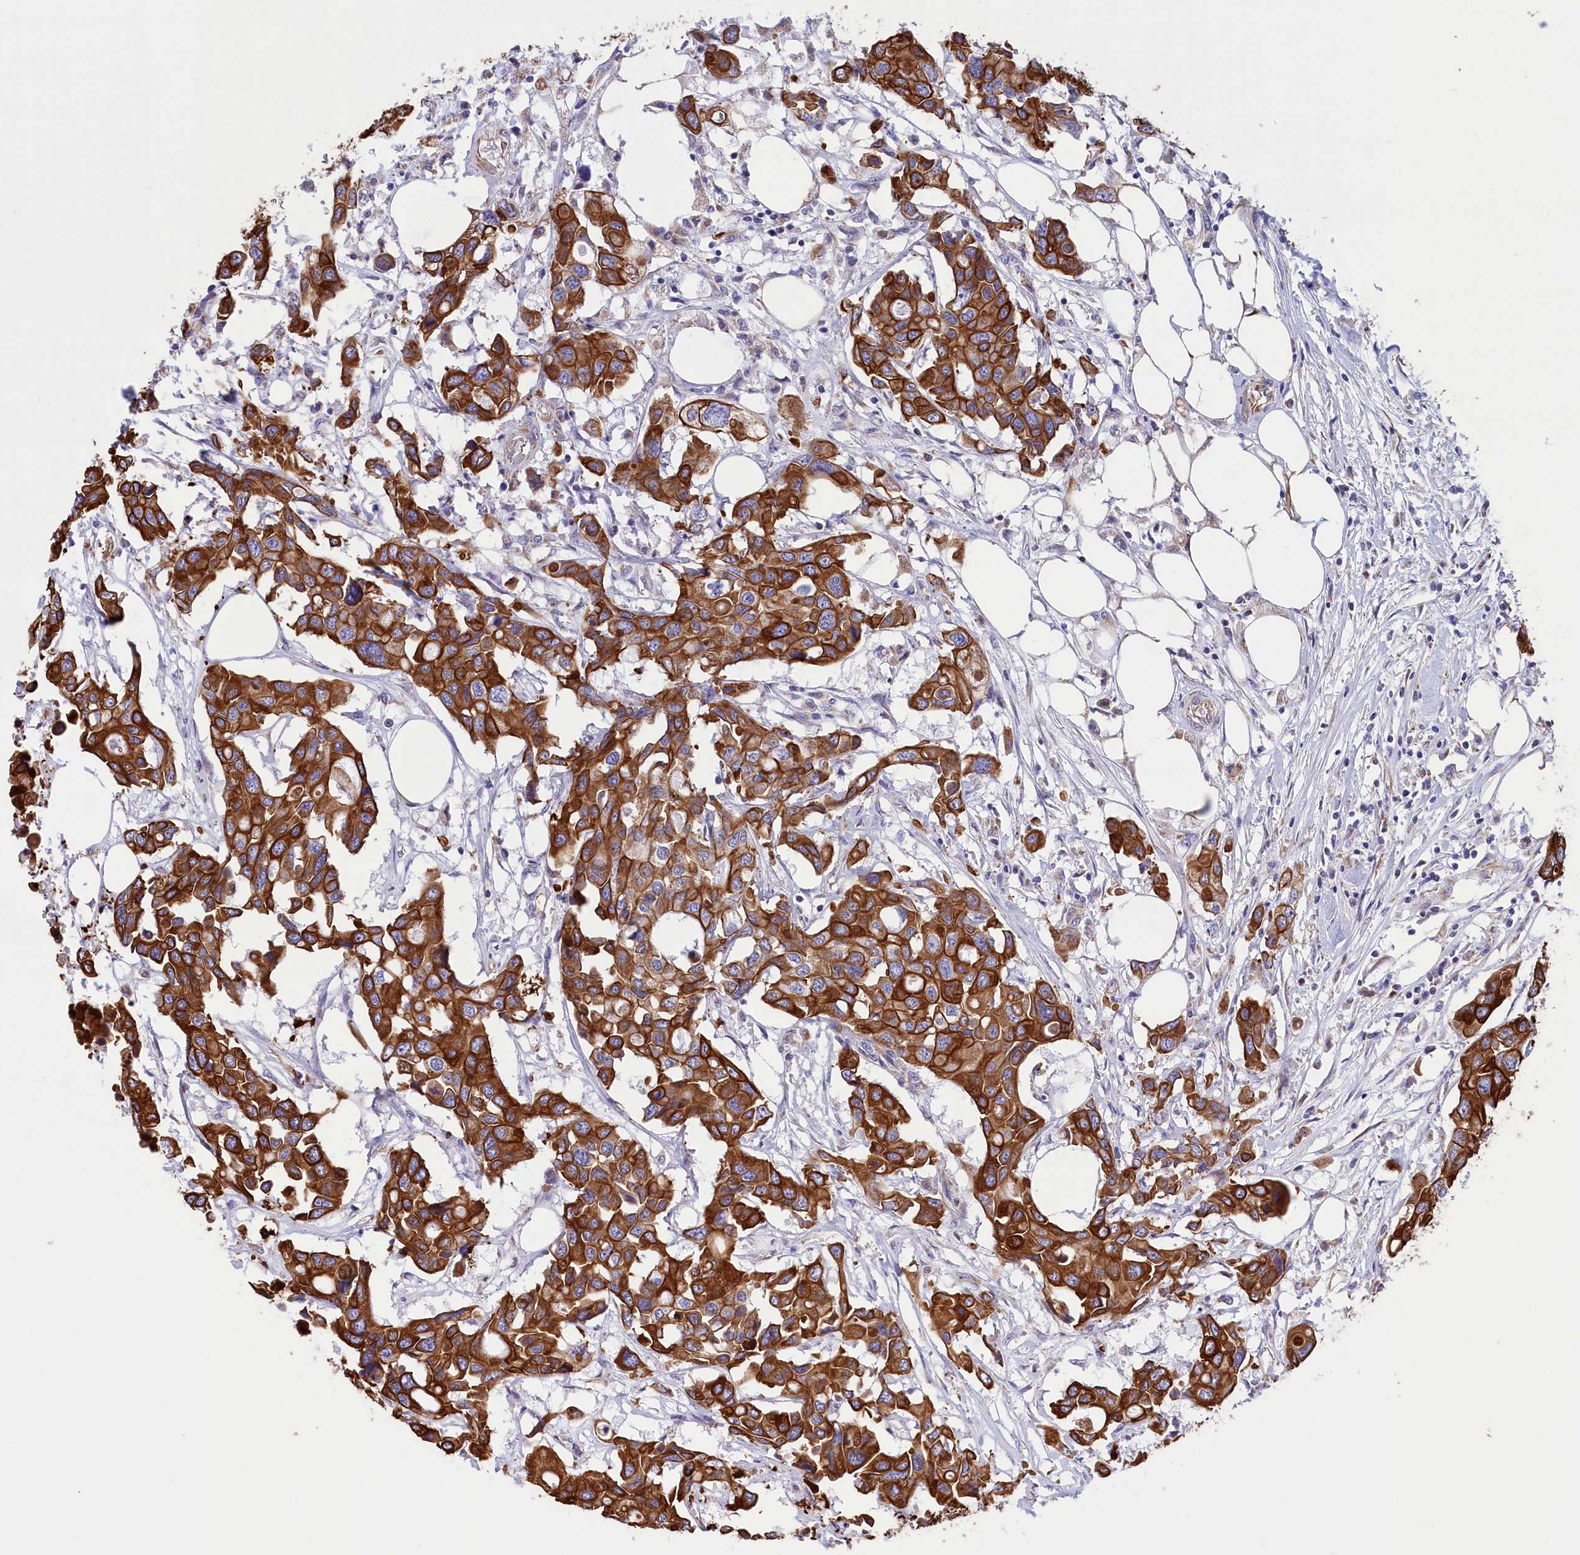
{"staining": {"intensity": "strong", "quantity": ">75%", "location": "cytoplasmic/membranous"}, "tissue": "colorectal cancer", "cell_type": "Tumor cells", "image_type": "cancer", "snomed": [{"axis": "morphology", "description": "Adenocarcinoma, NOS"}, {"axis": "topography", "description": "Colon"}], "caption": "The histopathology image exhibits a brown stain indicating the presence of a protein in the cytoplasmic/membranous of tumor cells in colorectal cancer (adenocarcinoma).", "gene": "GATB", "patient": {"sex": "male", "age": 77}}